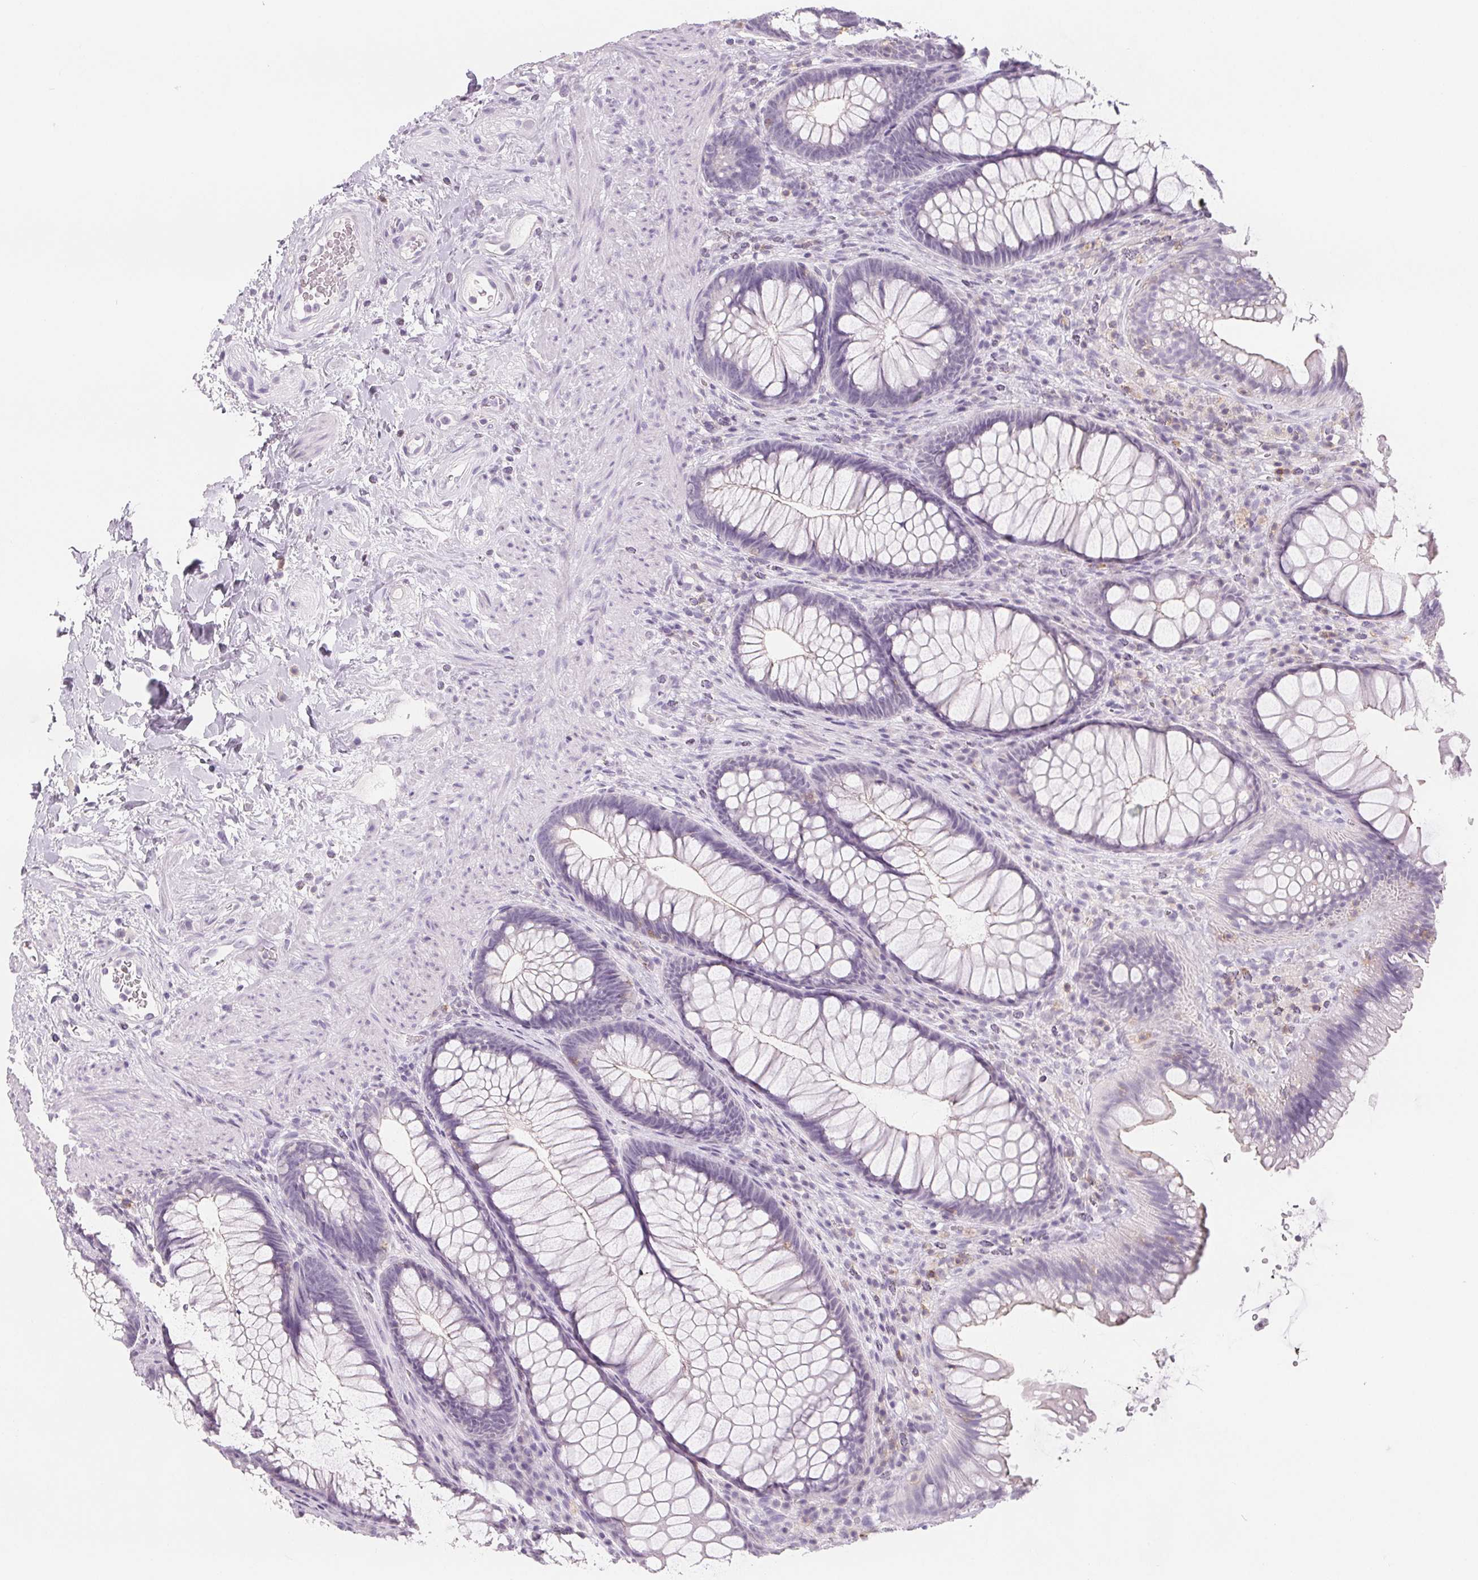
{"staining": {"intensity": "negative", "quantity": "none", "location": "none"}, "tissue": "rectum", "cell_type": "Glandular cells", "image_type": "normal", "snomed": [{"axis": "morphology", "description": "Normal tissue, NOS"}, {"axis": "topography", "description": "Smooth muscle"}, {"axis": "topography", "description": "Rectum"}], "caption": "A high-resolution micrograph shows immunohistochemistry (IHC) staining of unremarkable rectum, which exhibits no significant staining in glandular cells. (DAB immunohistochemistry with hematoxylin counter stain).", "gene": "CD69", "patient": {"sex": "male", "age": 53}}